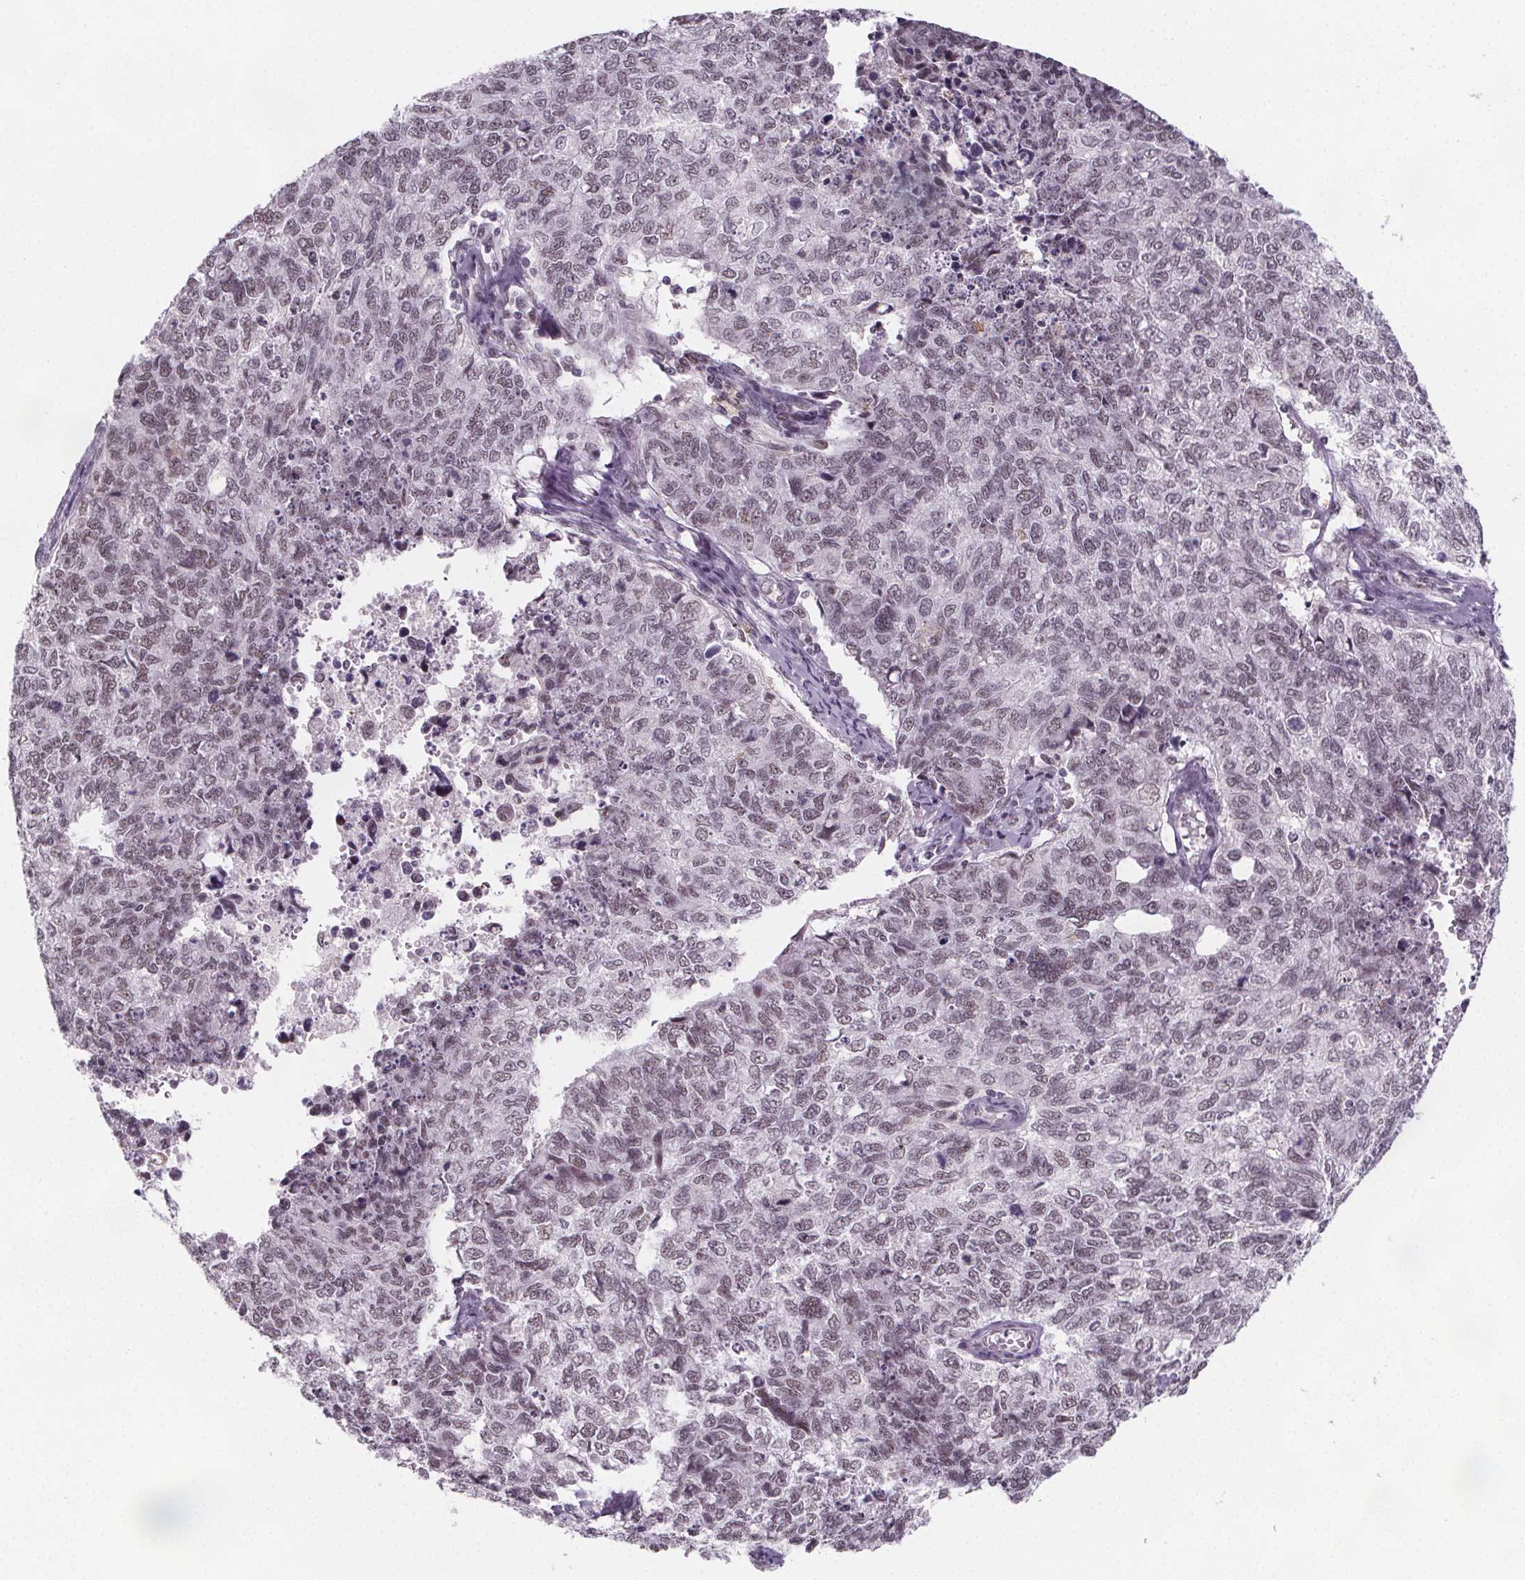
{"staining": {"intensity": "moderate", "quantity": "25%-75%", "location": "nuclear"}, "tissue": "cervical cancer", "cell_type": "Tumor cells", "image_type": "cancer", "snomed": [{"axis": "morphology", "description": "Adenocarcinoma, NOS"}, {"axis": "topography", "description": "Cervix"}], "caption": "The histopathology image demonstrates a brown stain indicating the presence of a protein in the nuclear of tumor cells in cervical cancer (adenocarcinoma). (DAB (3,3'-diaminobenzidine) = brown stain, brightfield microscopy at high magnification).", "gene": "ZNF572", "patient": {"sex": "female", "age": 63}}